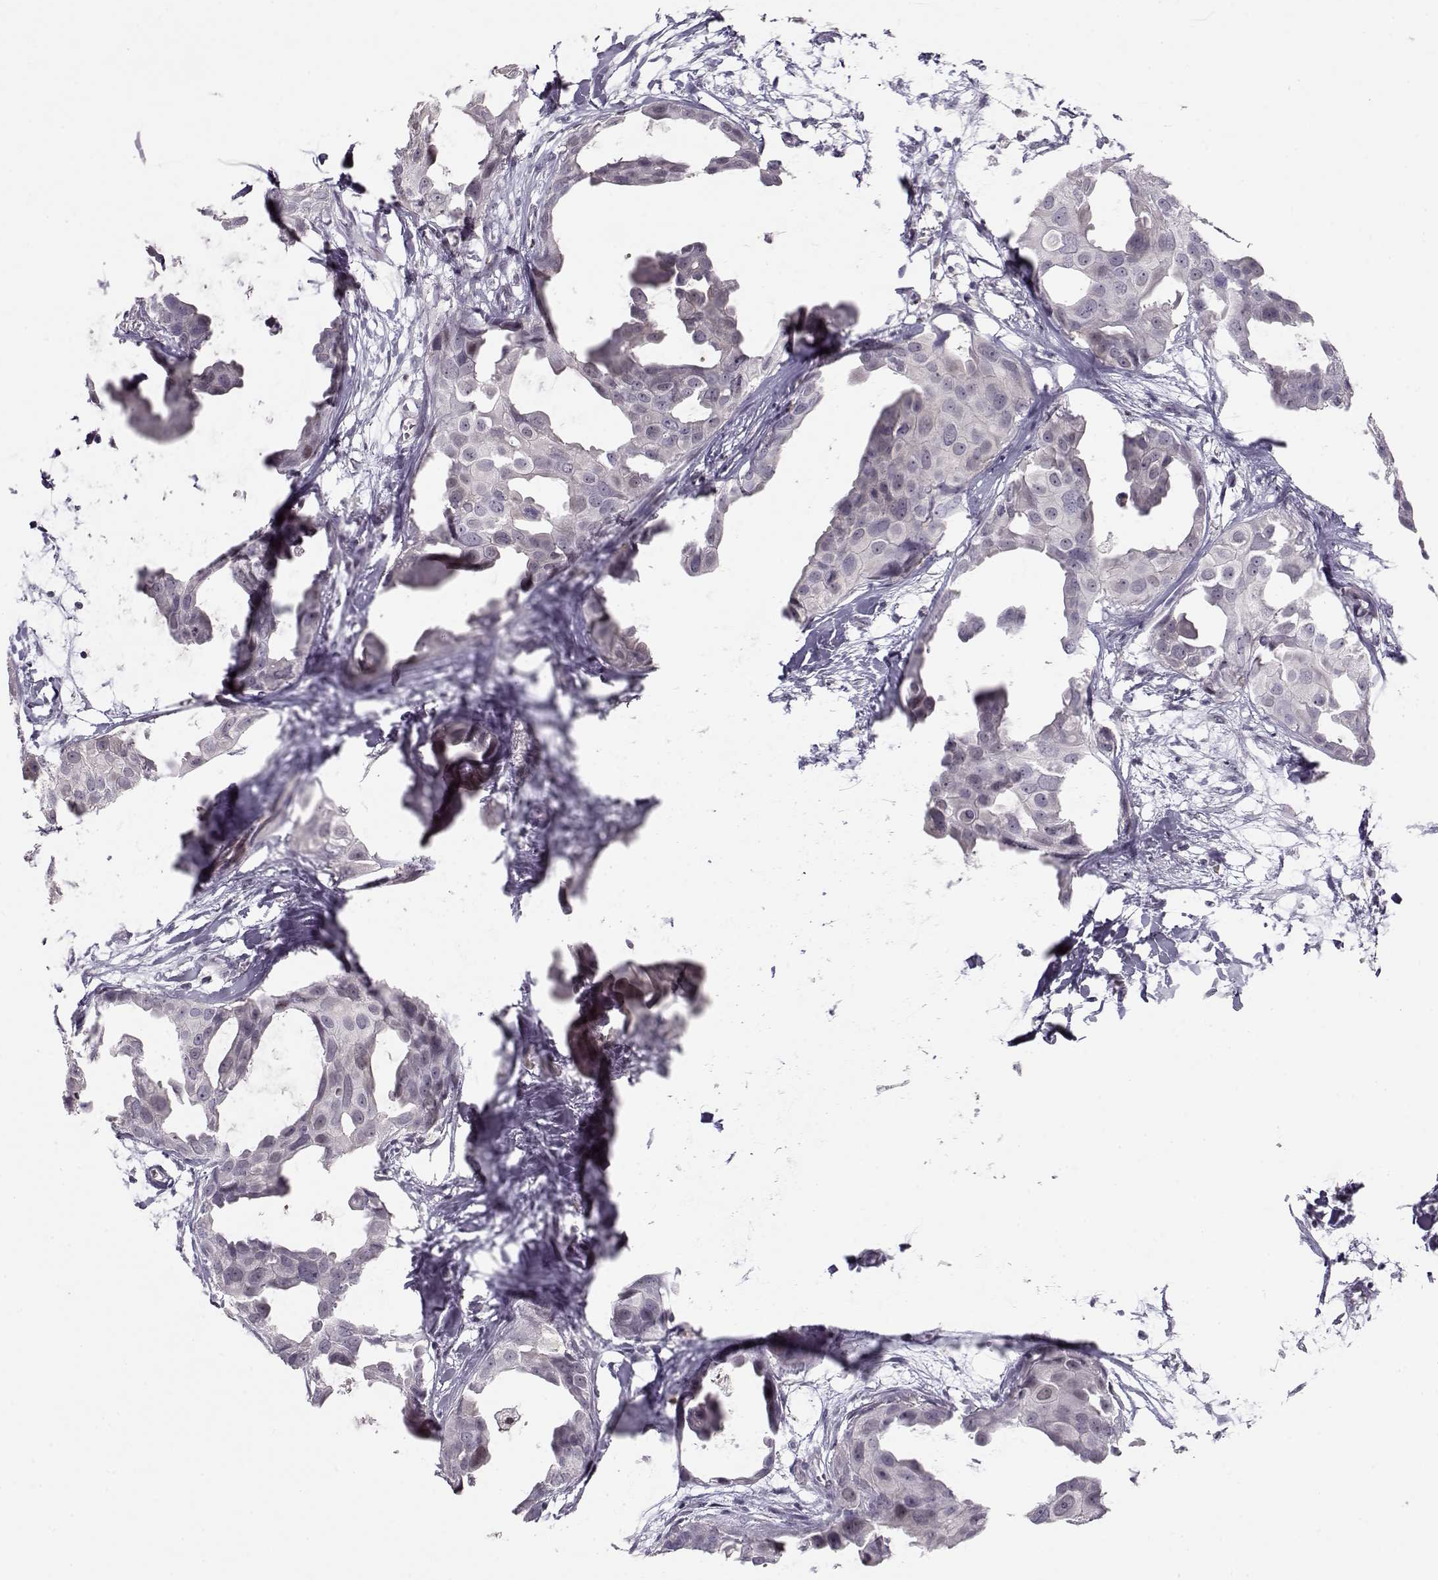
{"staining": {"intensity": "negative", "quantity": "none", "location": "none"}, "tissue": "breast cancer", "cell_type": "Tumor cells", "image_type": "cancer", "snomed": [{"axis": "morphology", "description": "Duct carcinoma"}, {"axis": "topography", "description": "Breast"}], "caption": "Immunohistochemistry (IHC) of breast cancer (intraductal carcinoma) reveals no staining in tumor cells.", "gene": "TEPP", "patient": {"sex": "female", "age": 38}}